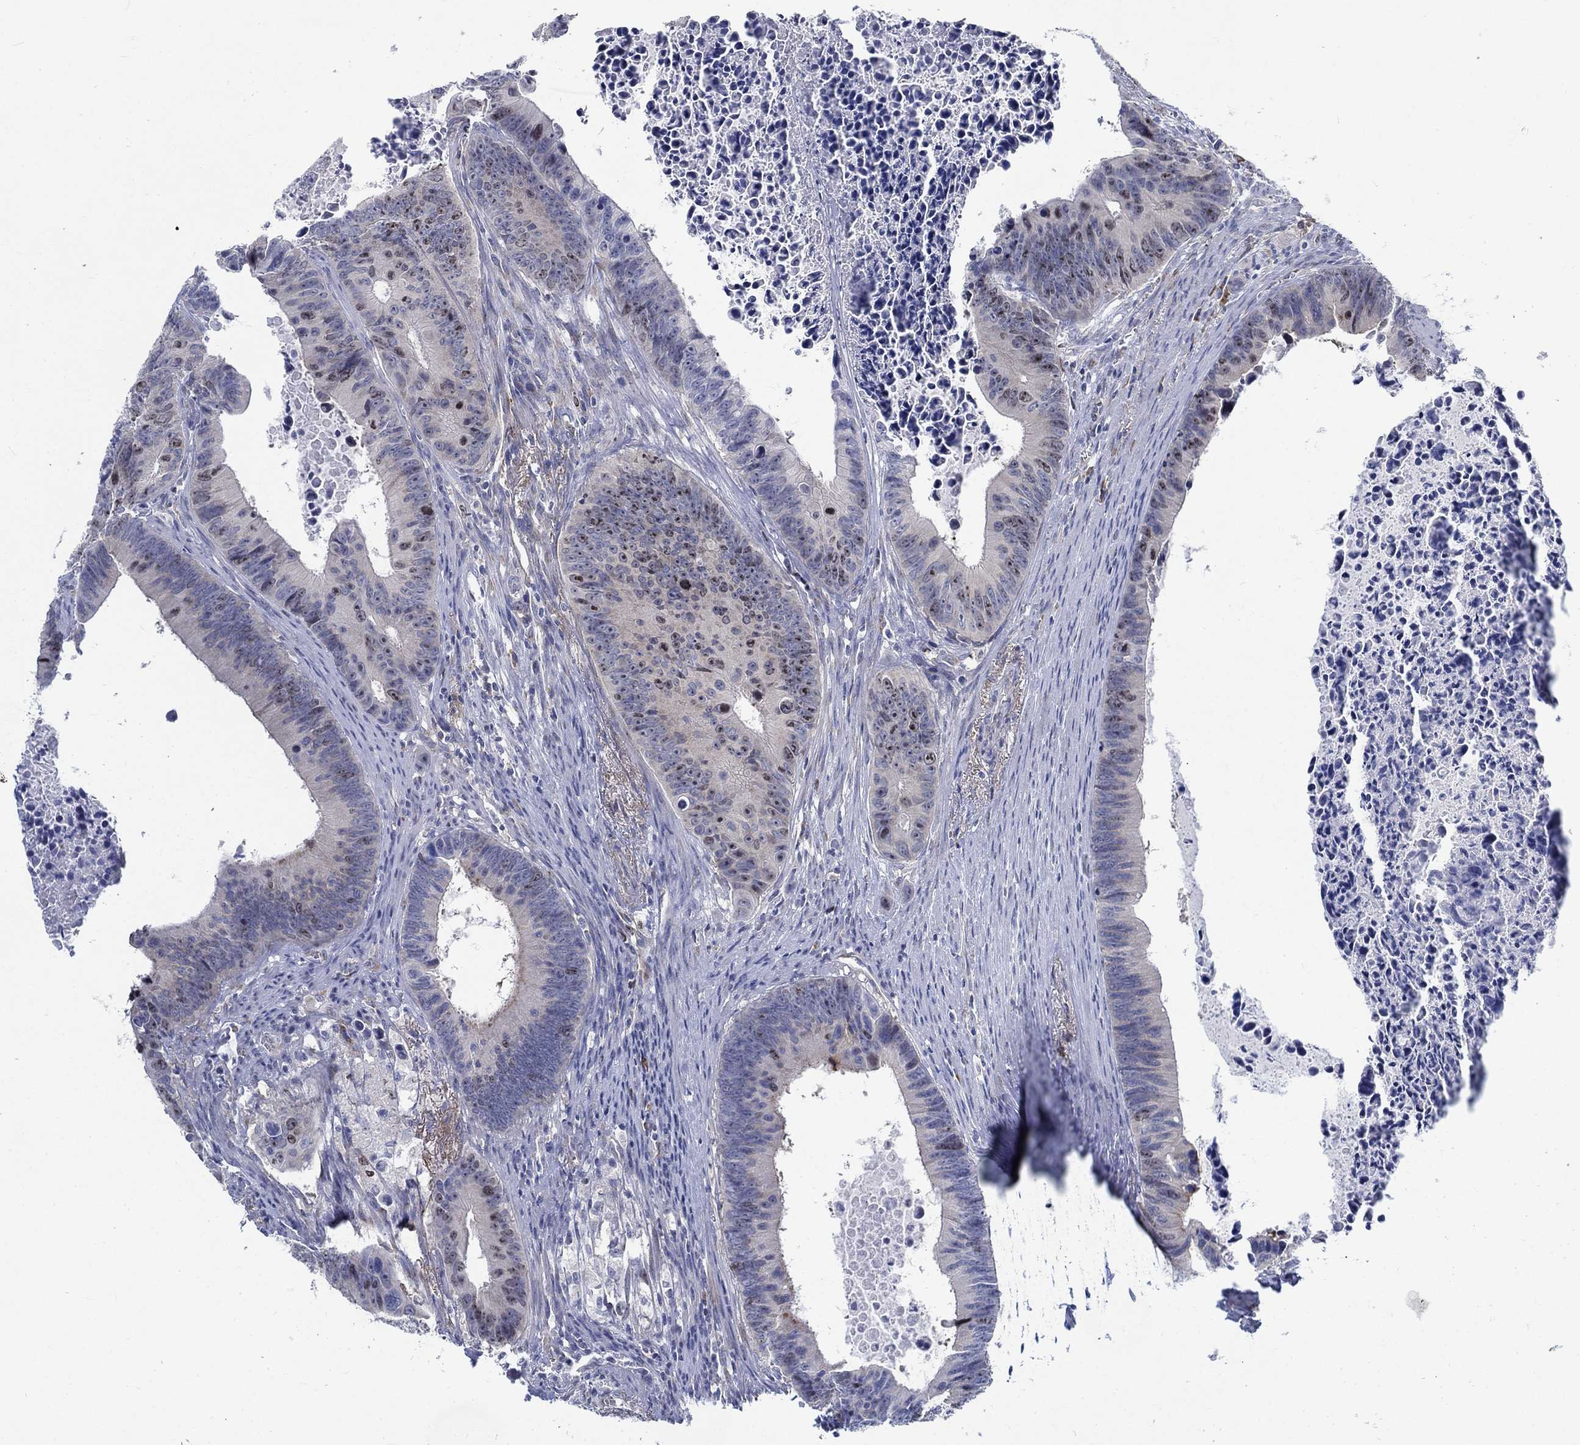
{"staining": {"intensity": "moderate", "quantity": "<25%", "location": "nuclear"}, "tissue": "colorectal cancer", "cell_type": "Tumor cells", "image_type": "cancer", "snomed": [{"axis": "morphology", "description": "Adenocarcinoma, NOS"}, {"axis": "topography", "description": "Colon"}], "caption": "Immunohistochemistry (IHC) (DAB (3,3'-diaminobenzidine)) staining of human colorectal cancer (adenocarcinoma) shows moderate nuclear protein staining in about <25% of tumor cells. Ihc stains the protein in brown and the nuclei are stained blue.", "gene": "MMP24", "patient": {"sex": "female", "age": 87}}